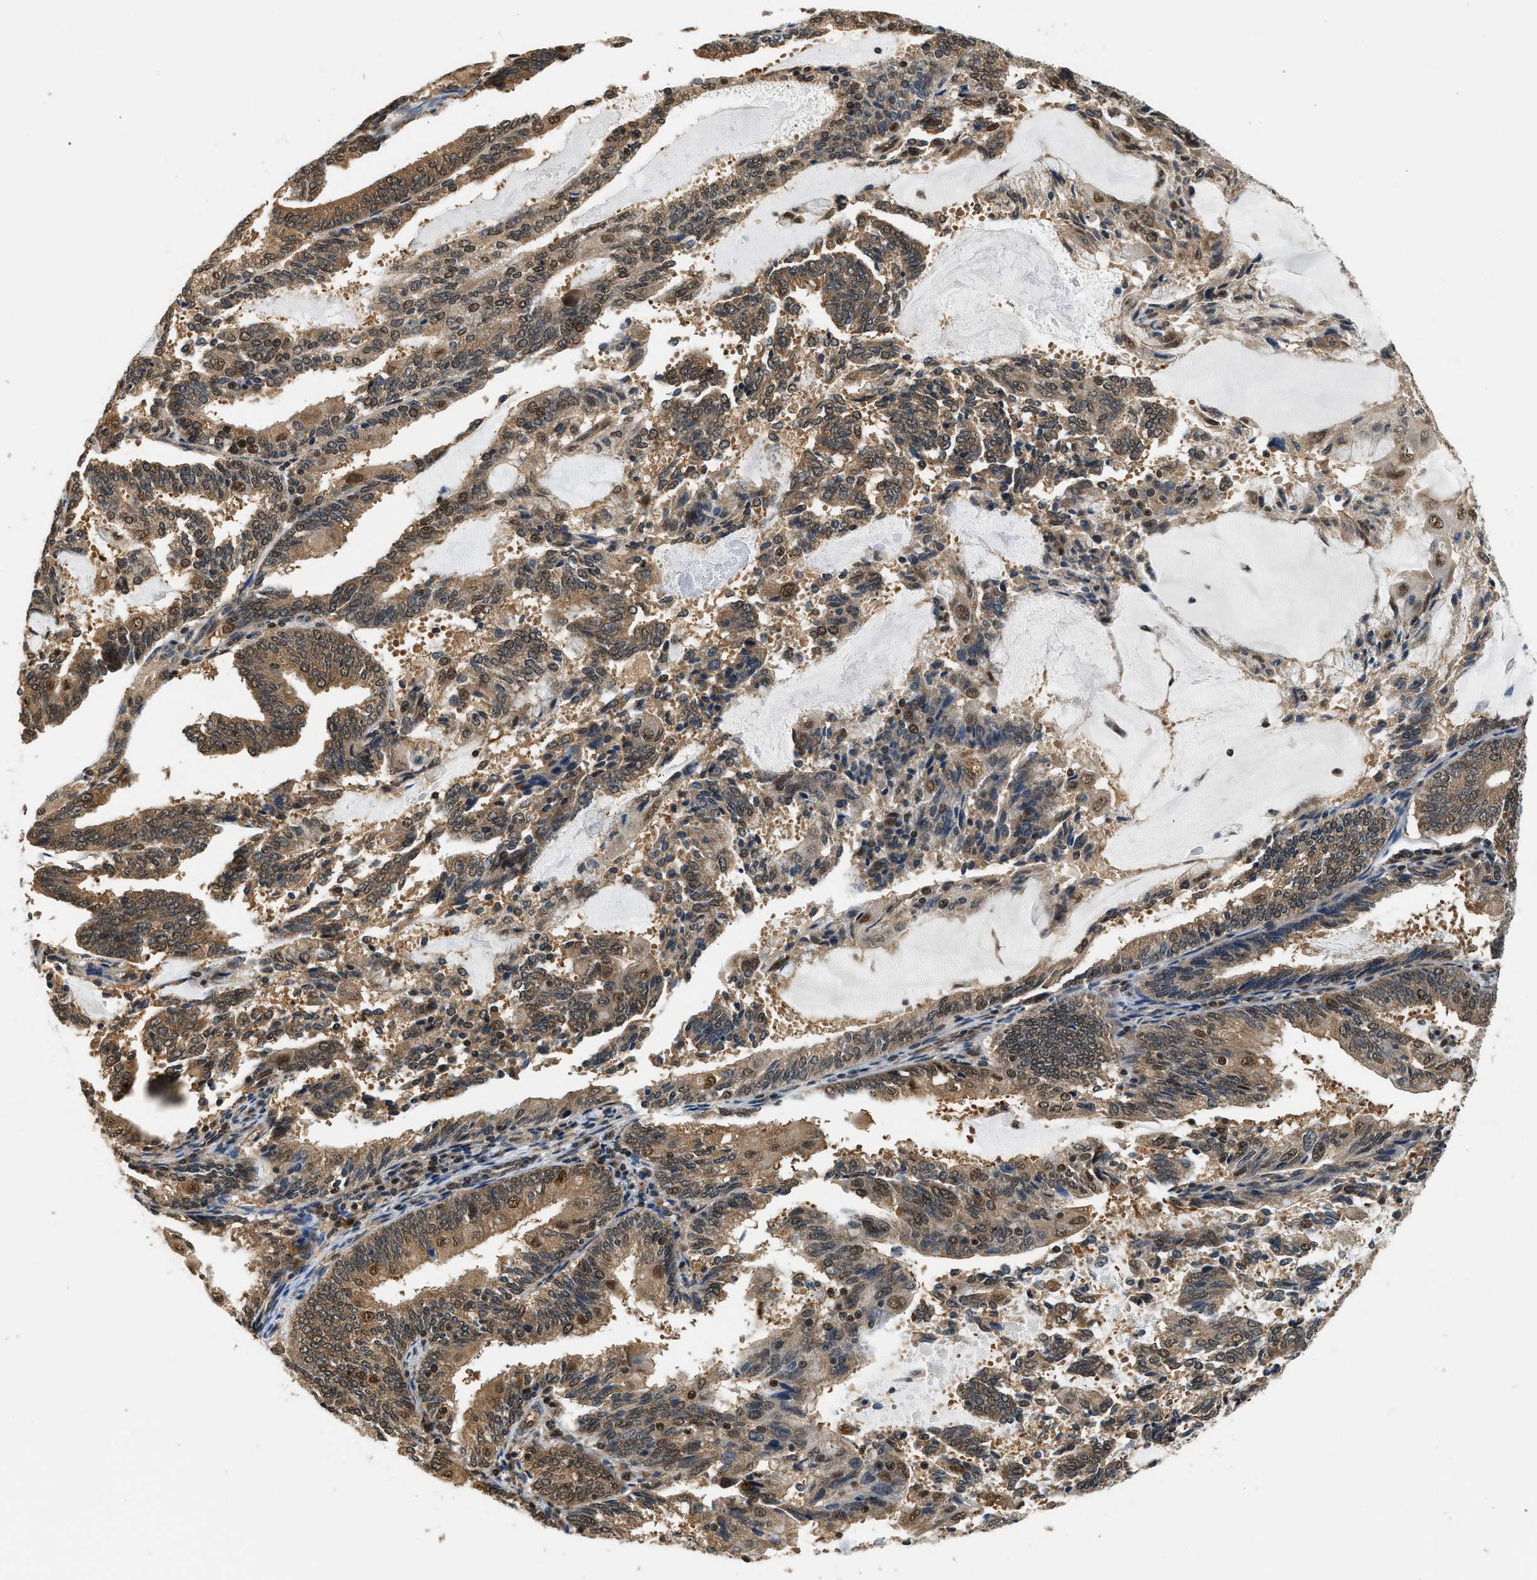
{"staining": {"intensity": "moderate", "quantity": ">75%", "location": "cytoplasmic/membranous,nuclear"}, "tissue": "endometrial cancer", "cell_type": "Tumor cells", "image_type": "cancer", "snomed": [{"axis": "morphology", "description": "Adenocarcinoma, NOS"}, {"axis": "topography", "description": "Endometrium"}], "caption": "Endometrial cancer (adenocarcinoma) stained with IHC displays moderate cytoplasmic/membranous and nuclear positivity in about >75% of tumor cells.", "gene": "PSMD3", "patient": {"sex": "female", "age": 81}}